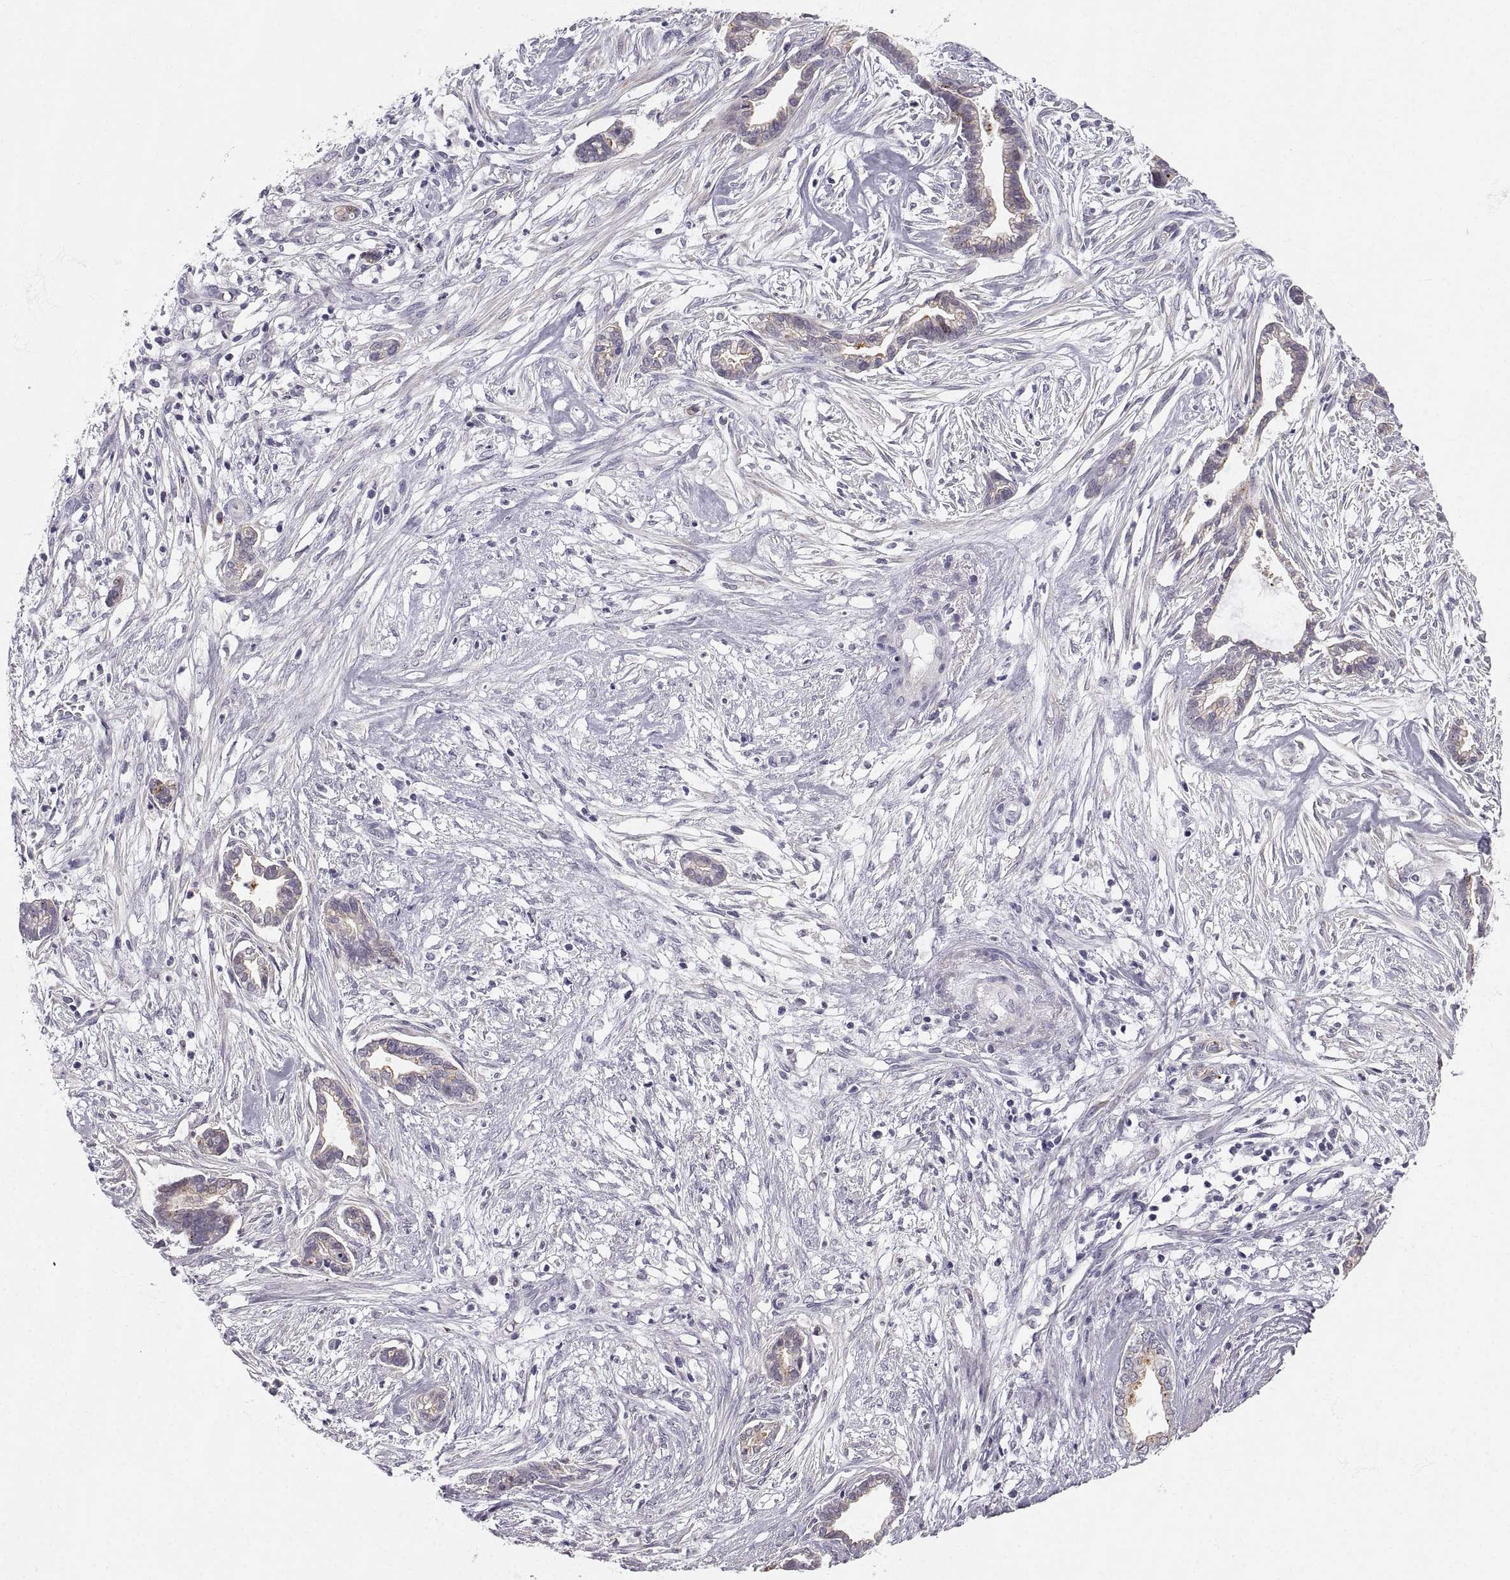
{"staining": {"intensity": "weak", "quantity": ">75%", "location": "cytoplasmic/membranous"}, "tissue": "cervical cancer", "cell_type": "Tumor cells", "image_type": "cancer", "snomed": [{"axis": "morphology", "description": "Adenocarcinoma, NOS"}, {"axis": "topography", "description": "Cervix"}], "caption": "This image demonstrates immunohistochemistry staining of cervical adenocarcinoma, with low weak cytoplasmic/membranous expression in approximately >75% of tumor cells.", "gene": "ZNF185", "patient": {"sex": "female", "age": 62}}